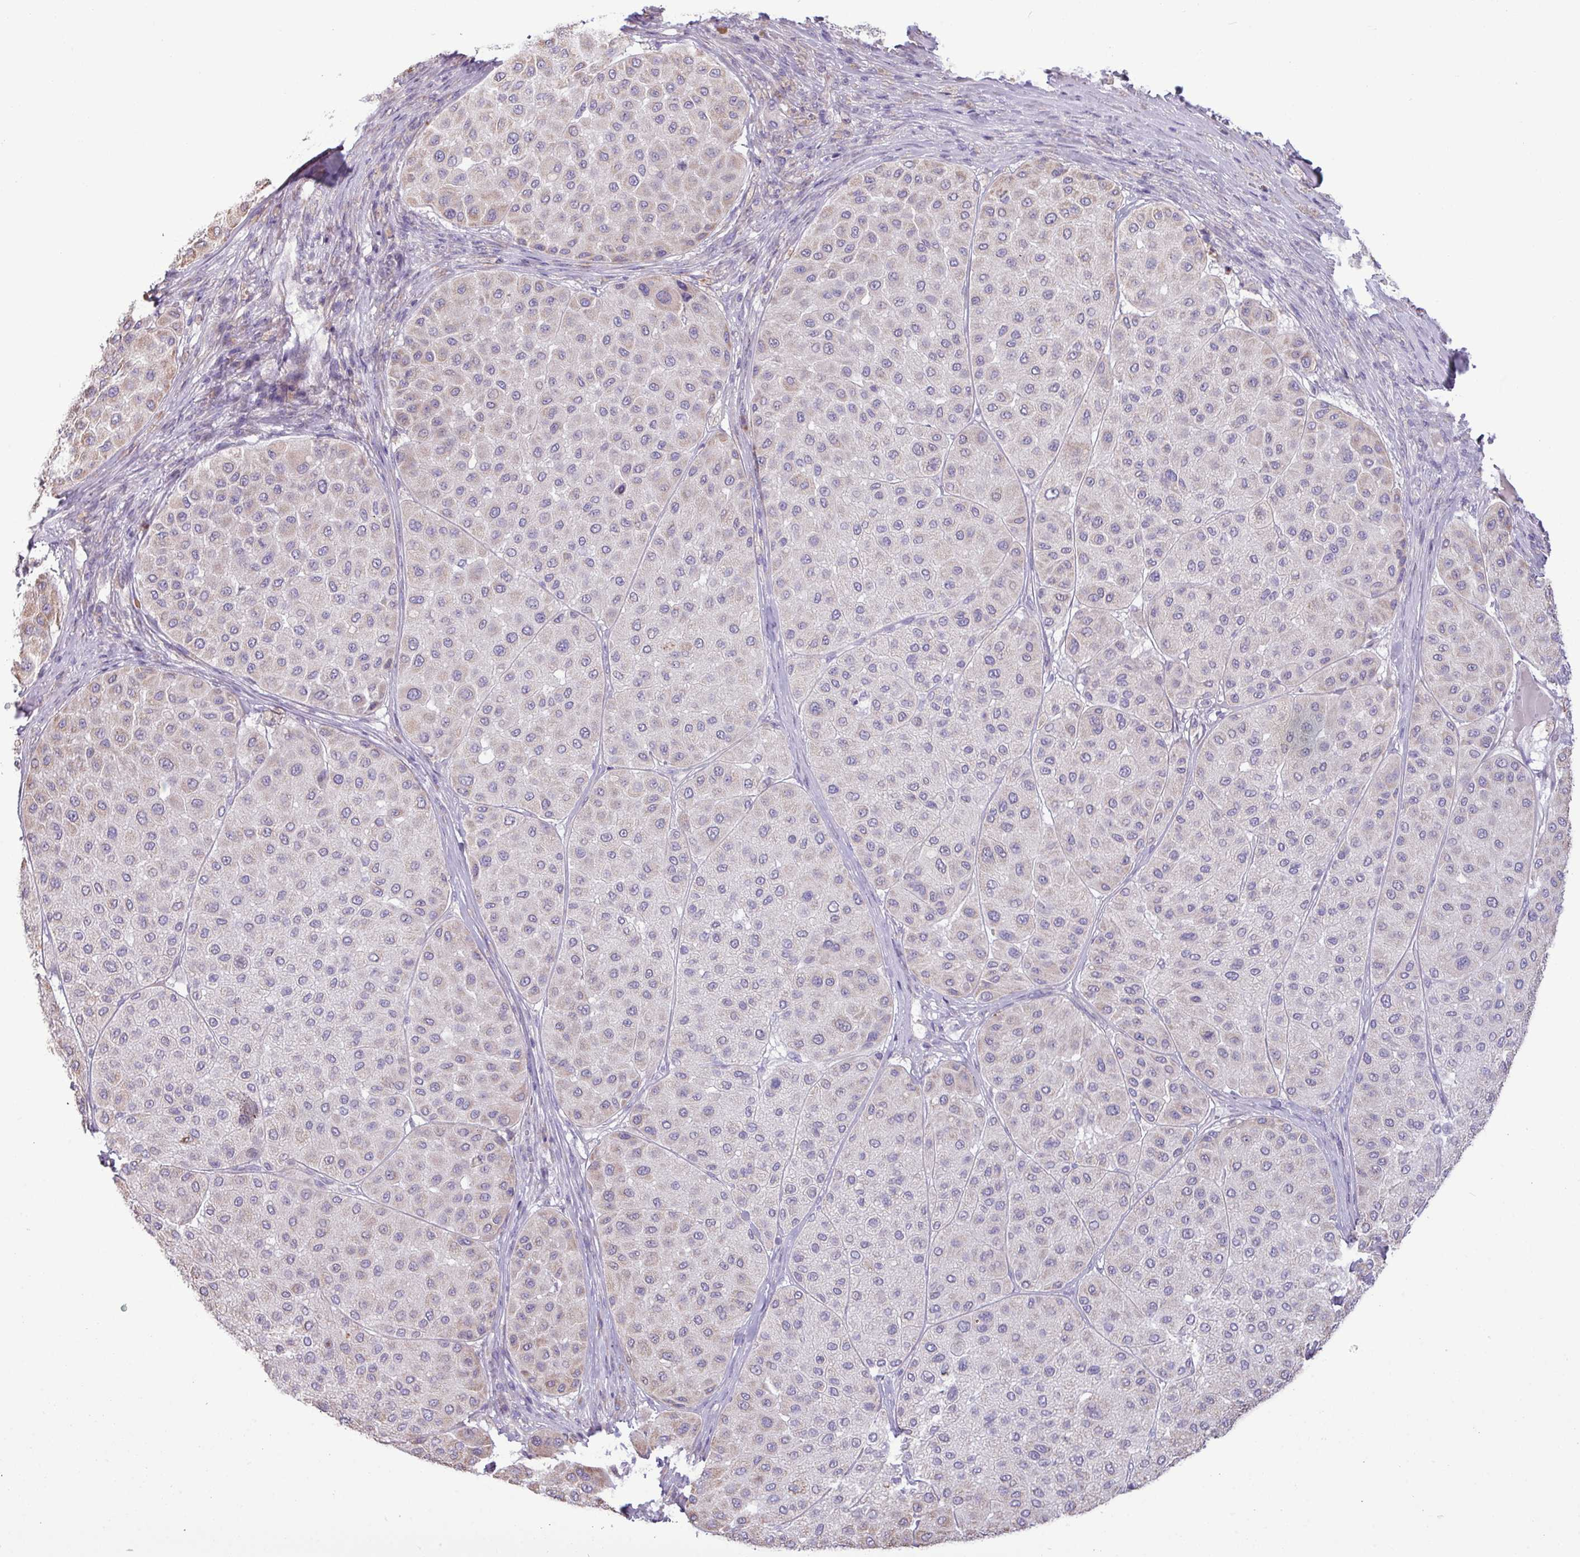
{"staining": {"intensity": "negative", "quantity": "none", "location": "none"}, "tissue": "melanoma", "cell_type": "Tumor cells", "image_type": "cancer", "snomed": [{"axis": "morphology", "description": "Malignant melanoma, Metastatic site"}, {"axis": "topography", "description": "Smooth muscle"}], "caption": "Protein analysis of melanoma reveals no significant staining in tumor cells.", "gene": "IRGC", "patient": {"sex": "male", "age": 41}}